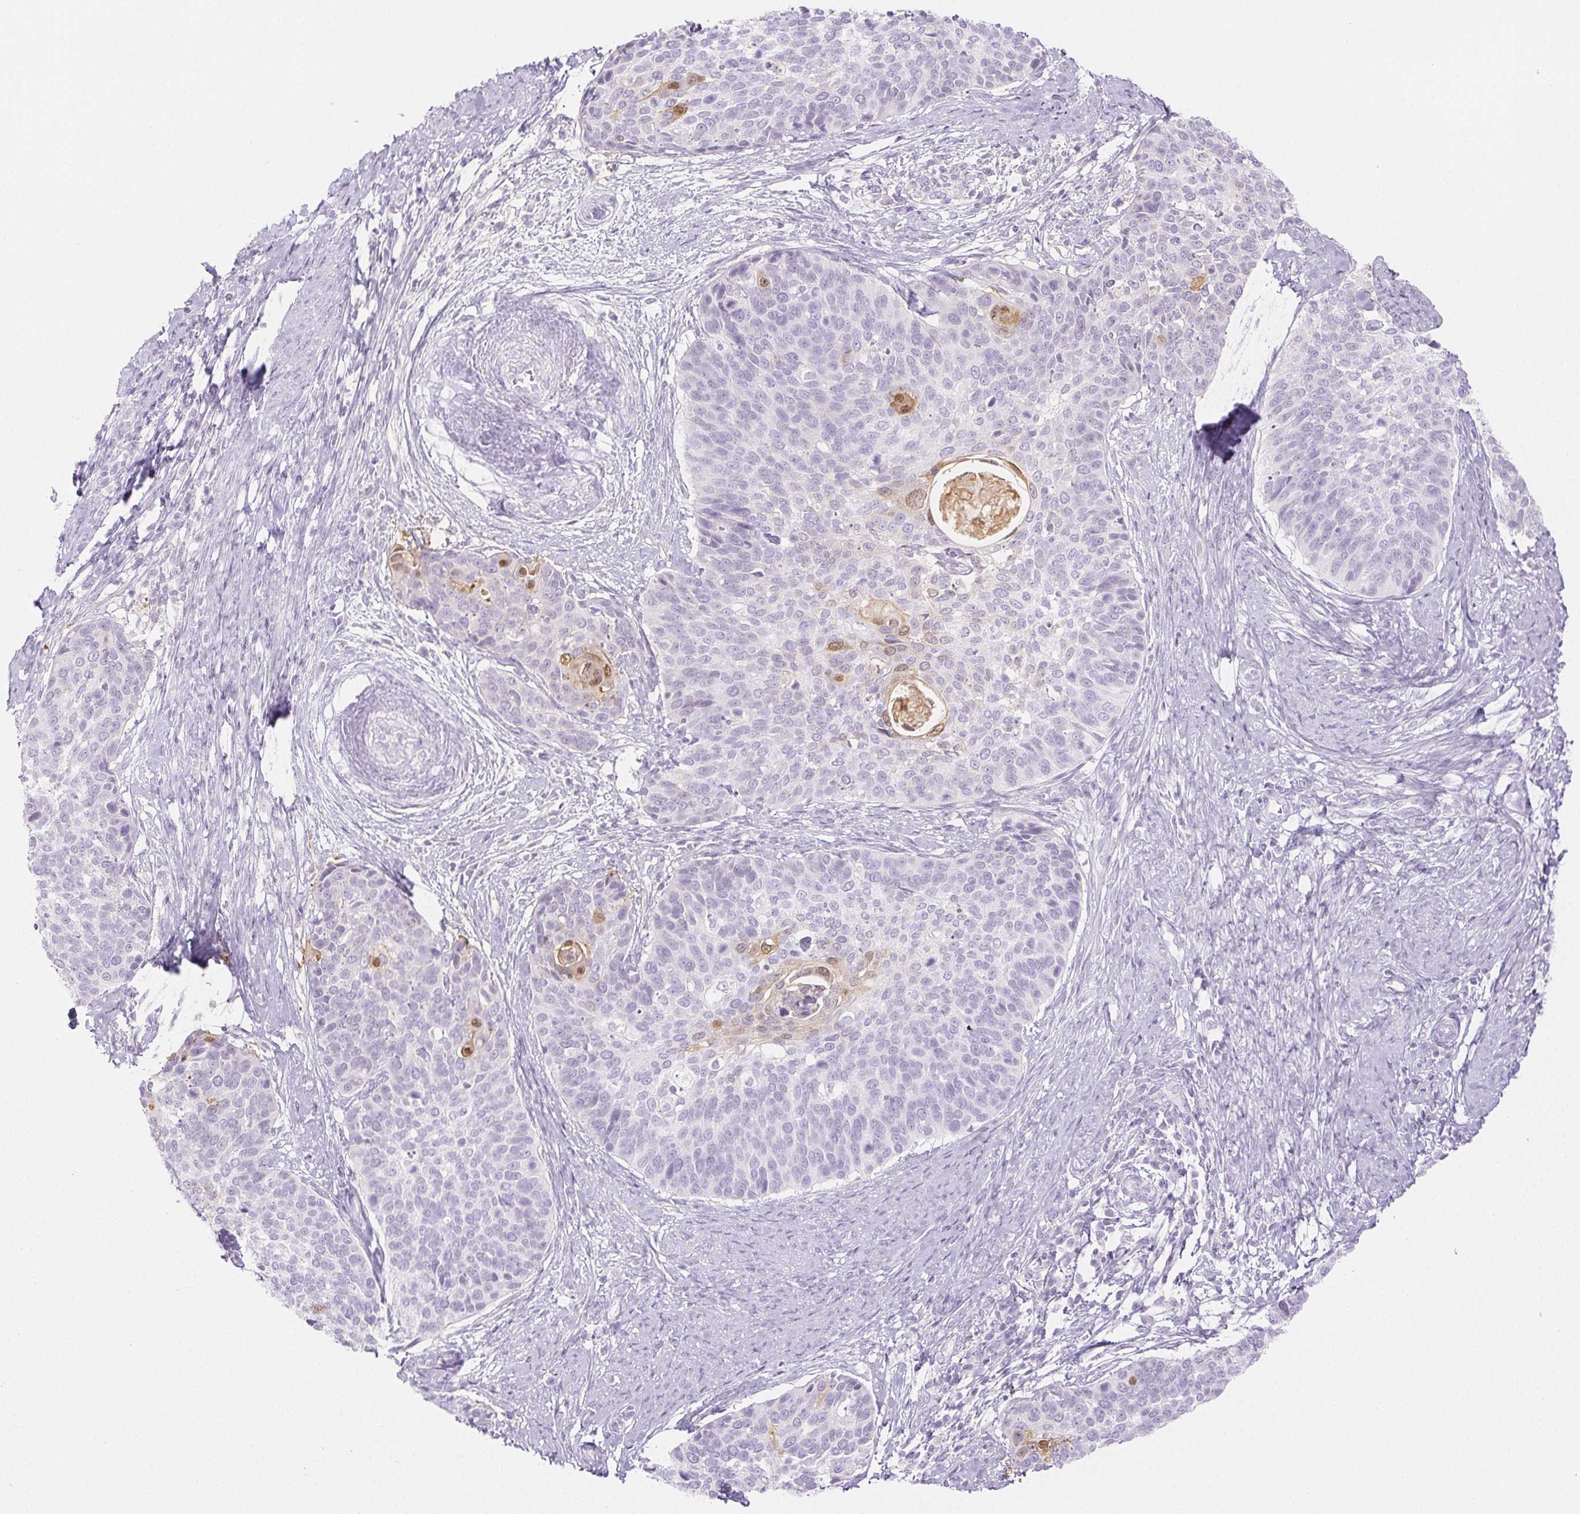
{"staining": {"intensity": "moderate", "quantity": "<25%", "location": "nuclear"}, "tissue": "cervical cancer", "cell_type": "Tumor cells", "image_type": "cancer", "snomed": [{"axis": "morphology", "description": "Squamous cell carcinoma, NOS"}, {"axis": "topography", "description": "Cervix"}], "caption": "The micrograph shows immunohistochemical staining of cervical squamous cell carcinoma. There is moderate nuclear positivity is seen in about <25% of tumor cells. (brown staining indicates protein expression, while blue staining denotes nuclei).", "gene": "SPRR3", "patient": {"sex": "female", "age": 69}}